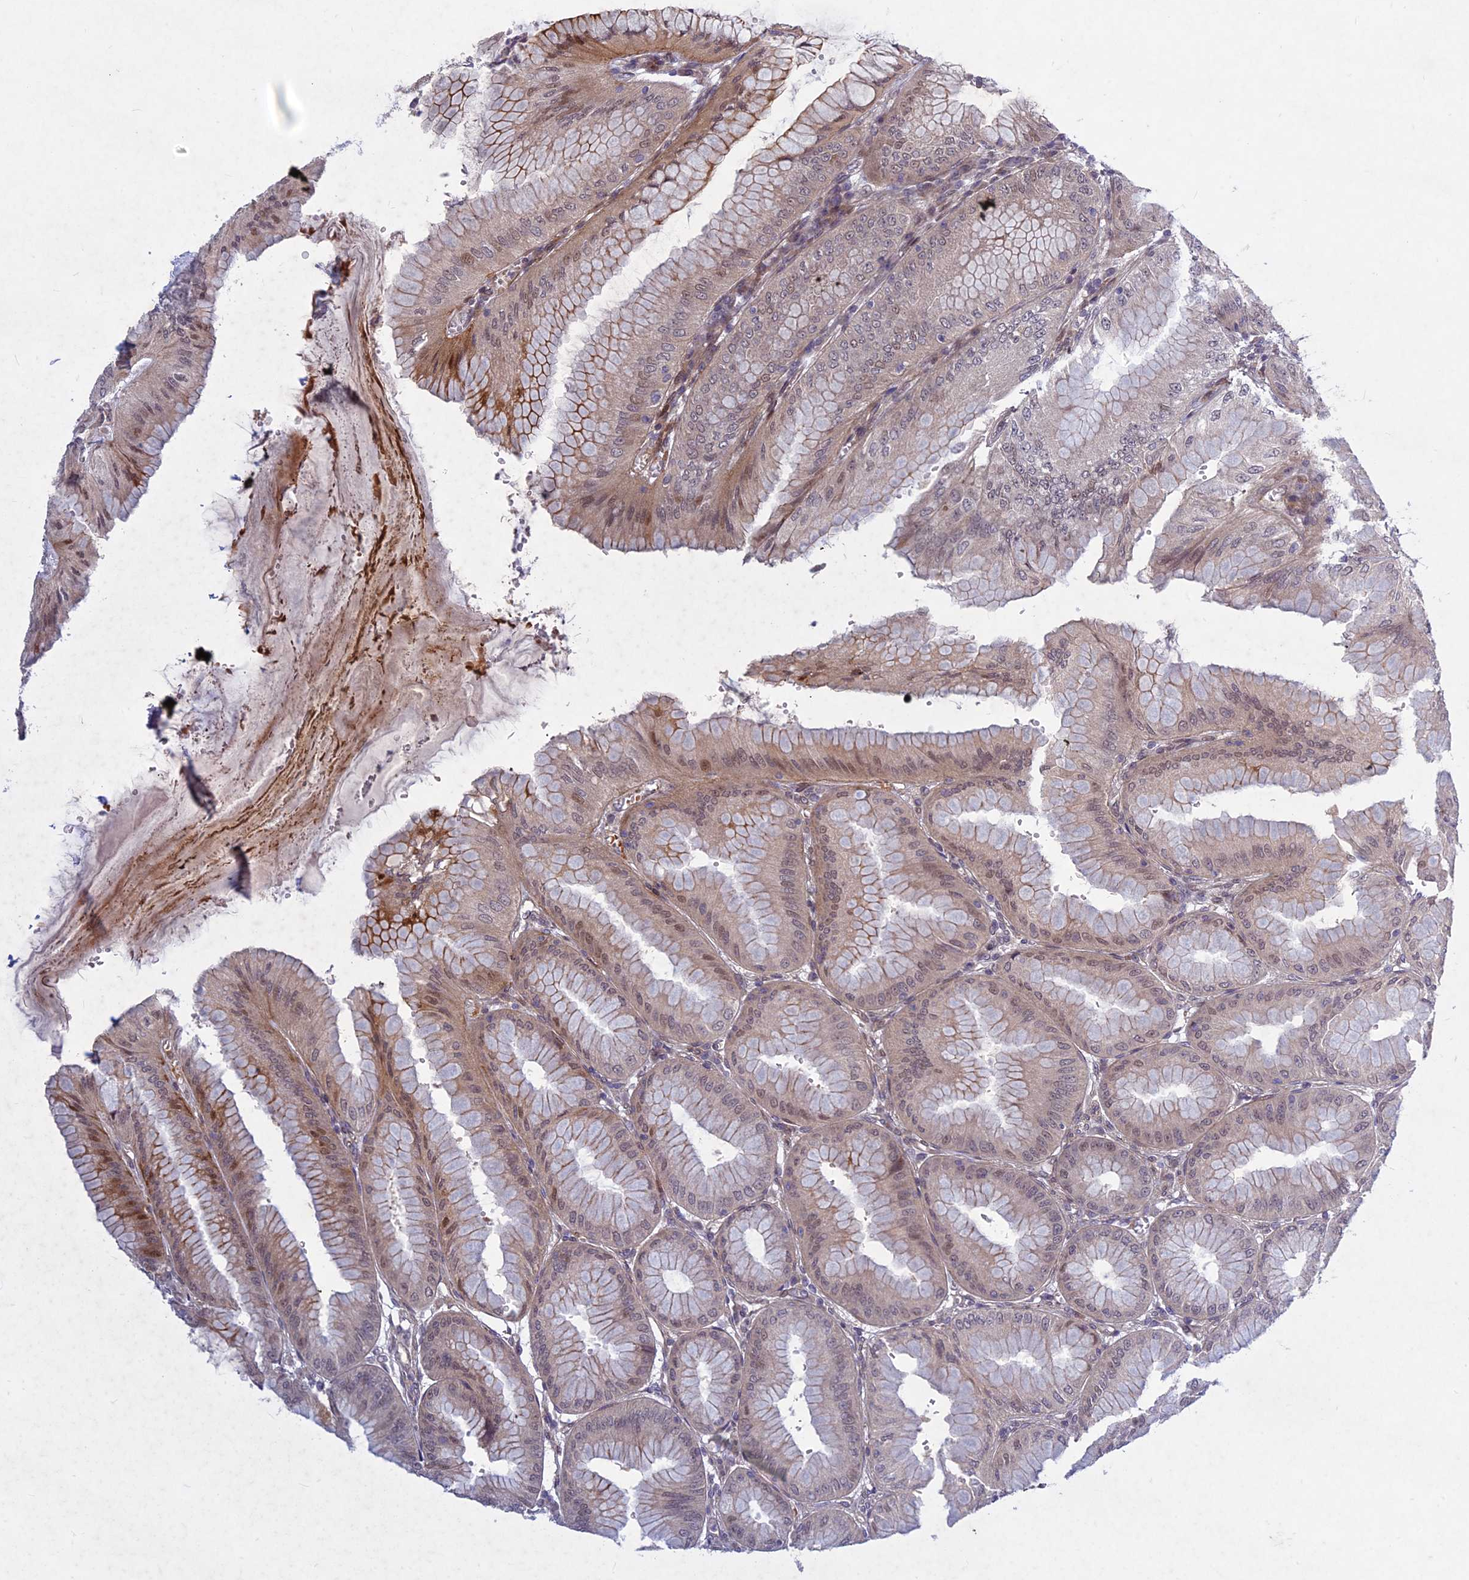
{"staining": {"intensity": "weak", "quantity": "25%-75%", "location": "cytoplasmic/membranous,nuclear"}, "tissue": "stomach", "cell_type": "Glandular cells", "image_type": "normal", "snomed": [{"axis": "morphology", "description": "Normal tissue, NOS"}, {"axis": "topography", "description": "Stomach, lower"}], "caption": "This is a histology image of immunohistochemistry (IHC) staining of benign stomach, which shows weak expression in the cytoplasmic/membranous,nuclear of glandular cells.", "gene": "PTHLH", "patient": {"sex": "male", "age": 71}}